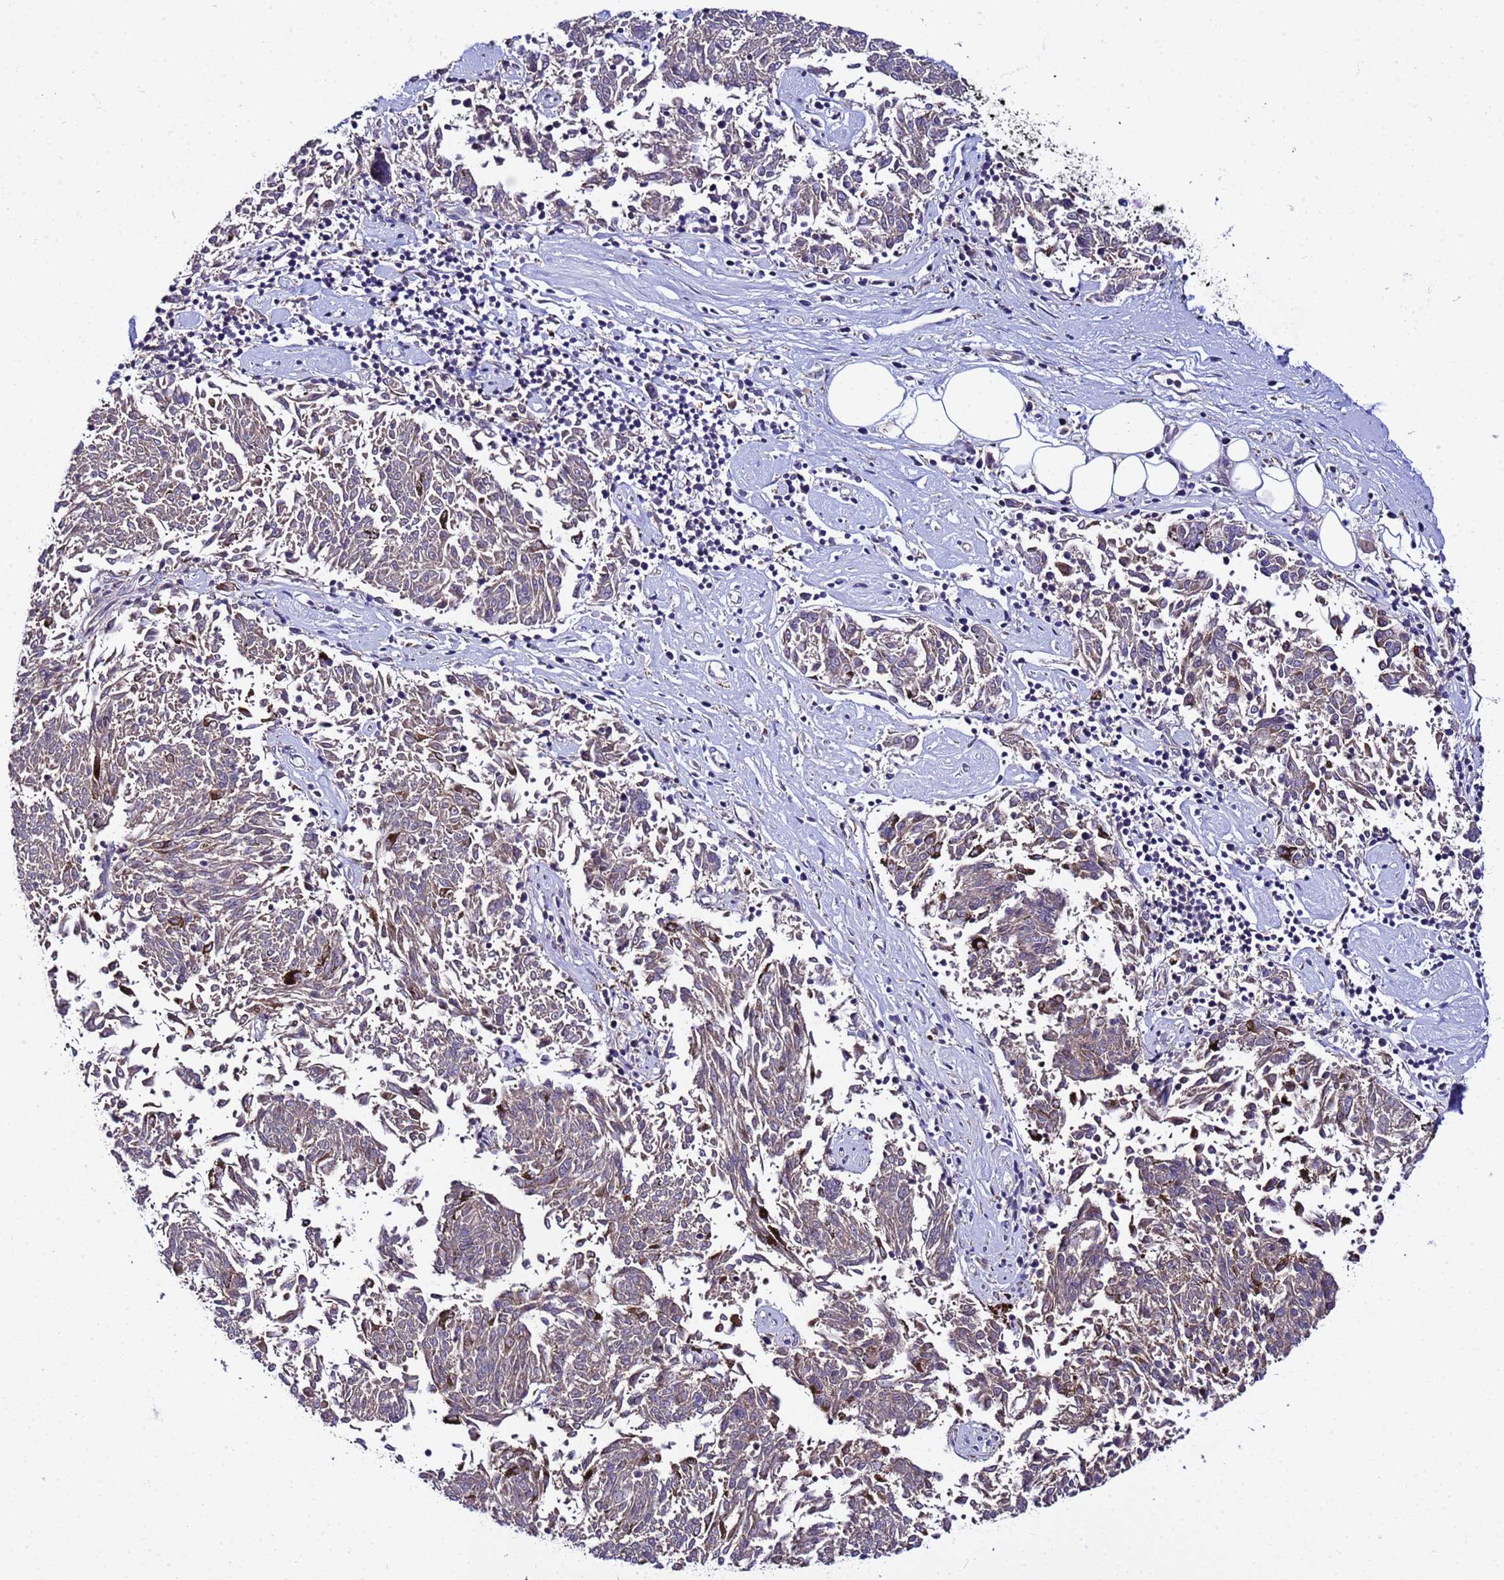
{"staining": {"intensity": "weak", "quantity": "25%-75%", "location": "cytoplasmic/membranous"}, "tissue": "melanoma", "cell_type": "Tumor cells", "image_type": "cancer", "snomed": [{"axis": "morphology", "description": "Malignant melanoma, NOS"}, {"axis": "topography", "description": "Skin"}], "caption": "A high-resolution histopathology image shows immunohistochemistry staining of malignant melanoma, which reveals weak cytoplasmic/membranous staining in approximately 25%-75% of tumor cells.", "gene": "PLXDC2", "patient": {"sex": "female", "age": 72}}